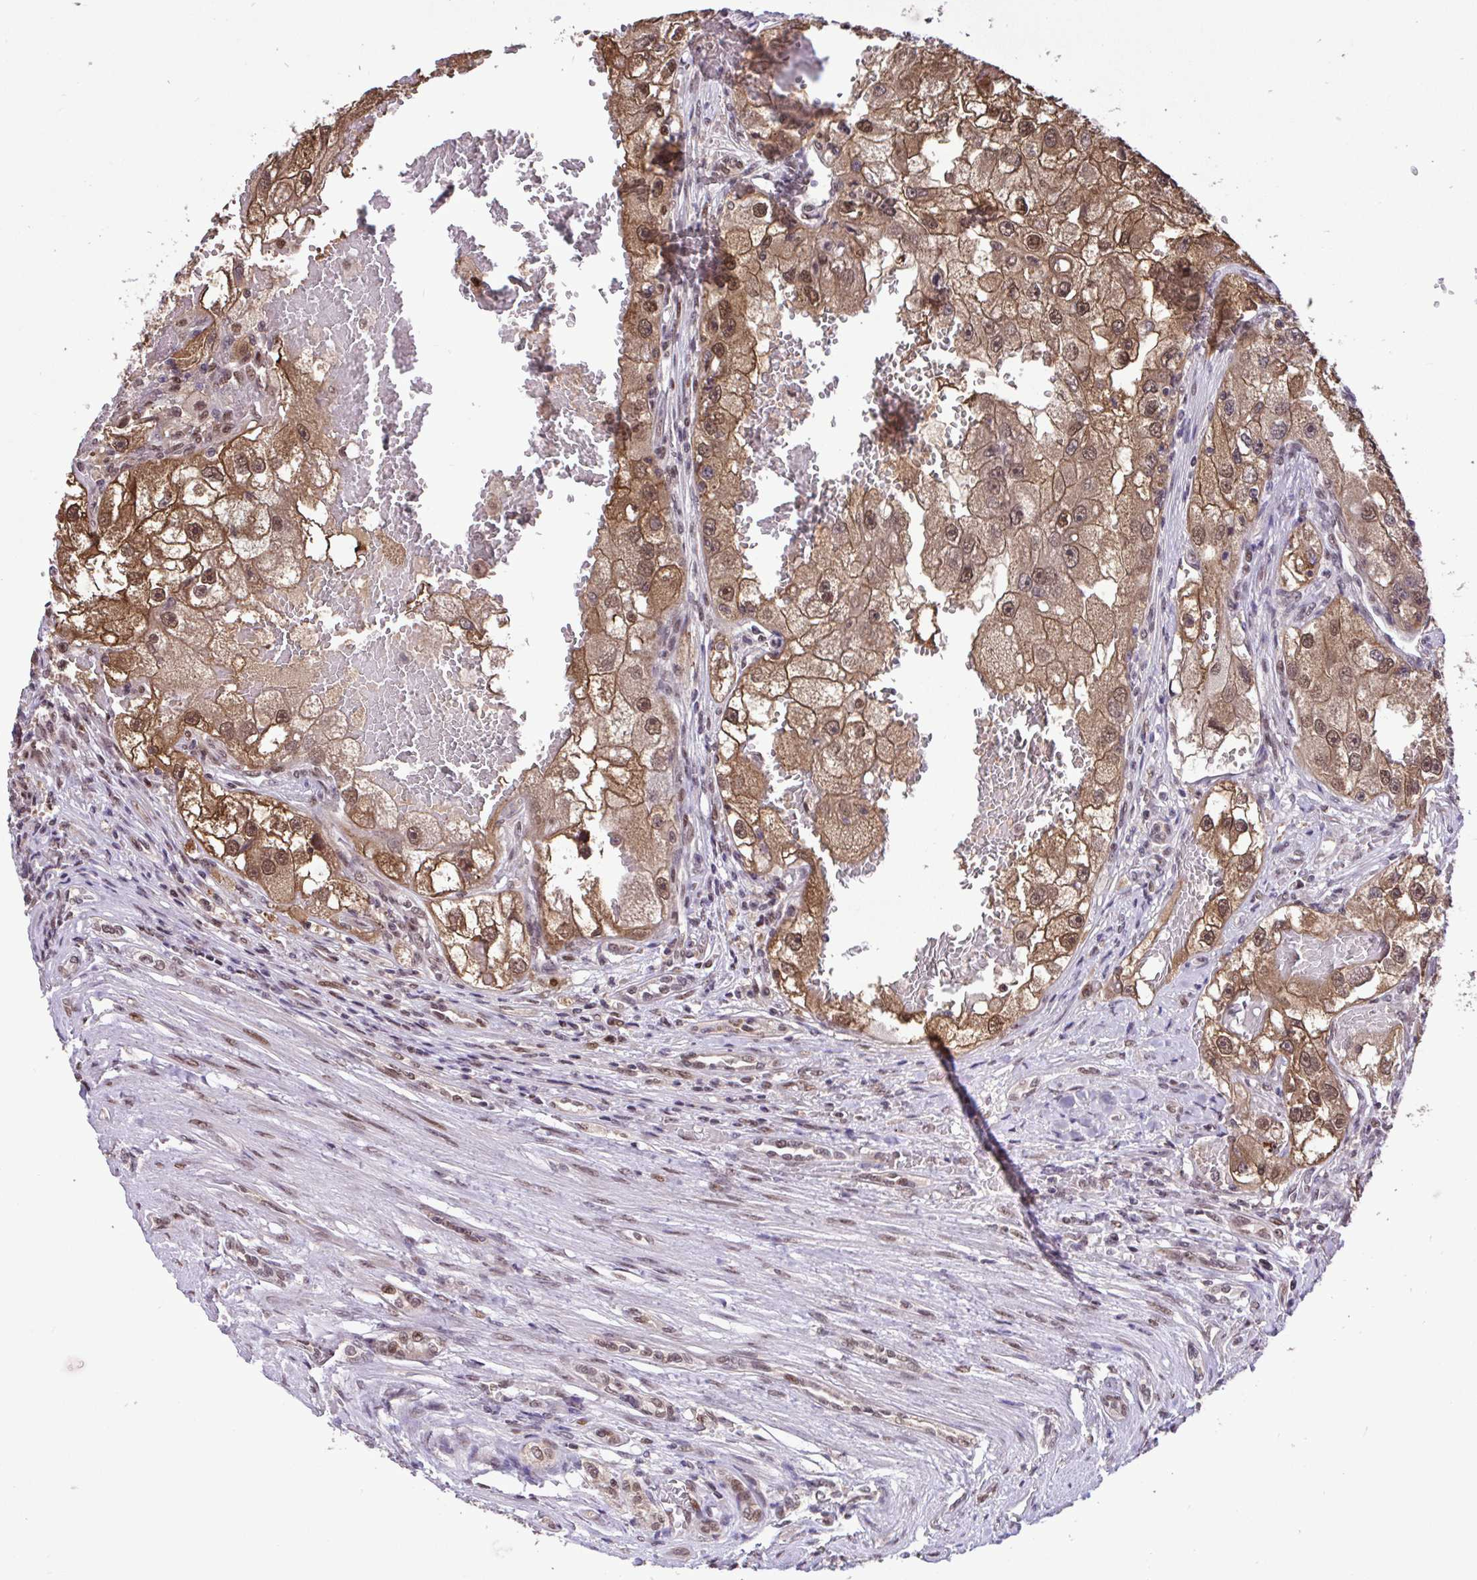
{"staining": {"intensity": "moderate", "quantity": ">75%", "location": "cytoplasmic/membranous,nuclear"}, "tissue": "renal cancer", "cell_type": "Tumor cells", "image_type": "cancer", "snomed": [{"axis": "morphology", "description": "Adenocarcinoma, NOS"}, {"axis": "topography", "description": "Kidney"}], "caption": "Human renal cancer (adenocarcinoma) stained with a brown dye shows moderate cytoplasmic/membranous and nuclear positive expression in approximately >75% of tumor cells.", "gene": "GLIS3", "patient": {"sex": "male", "age": 63}}